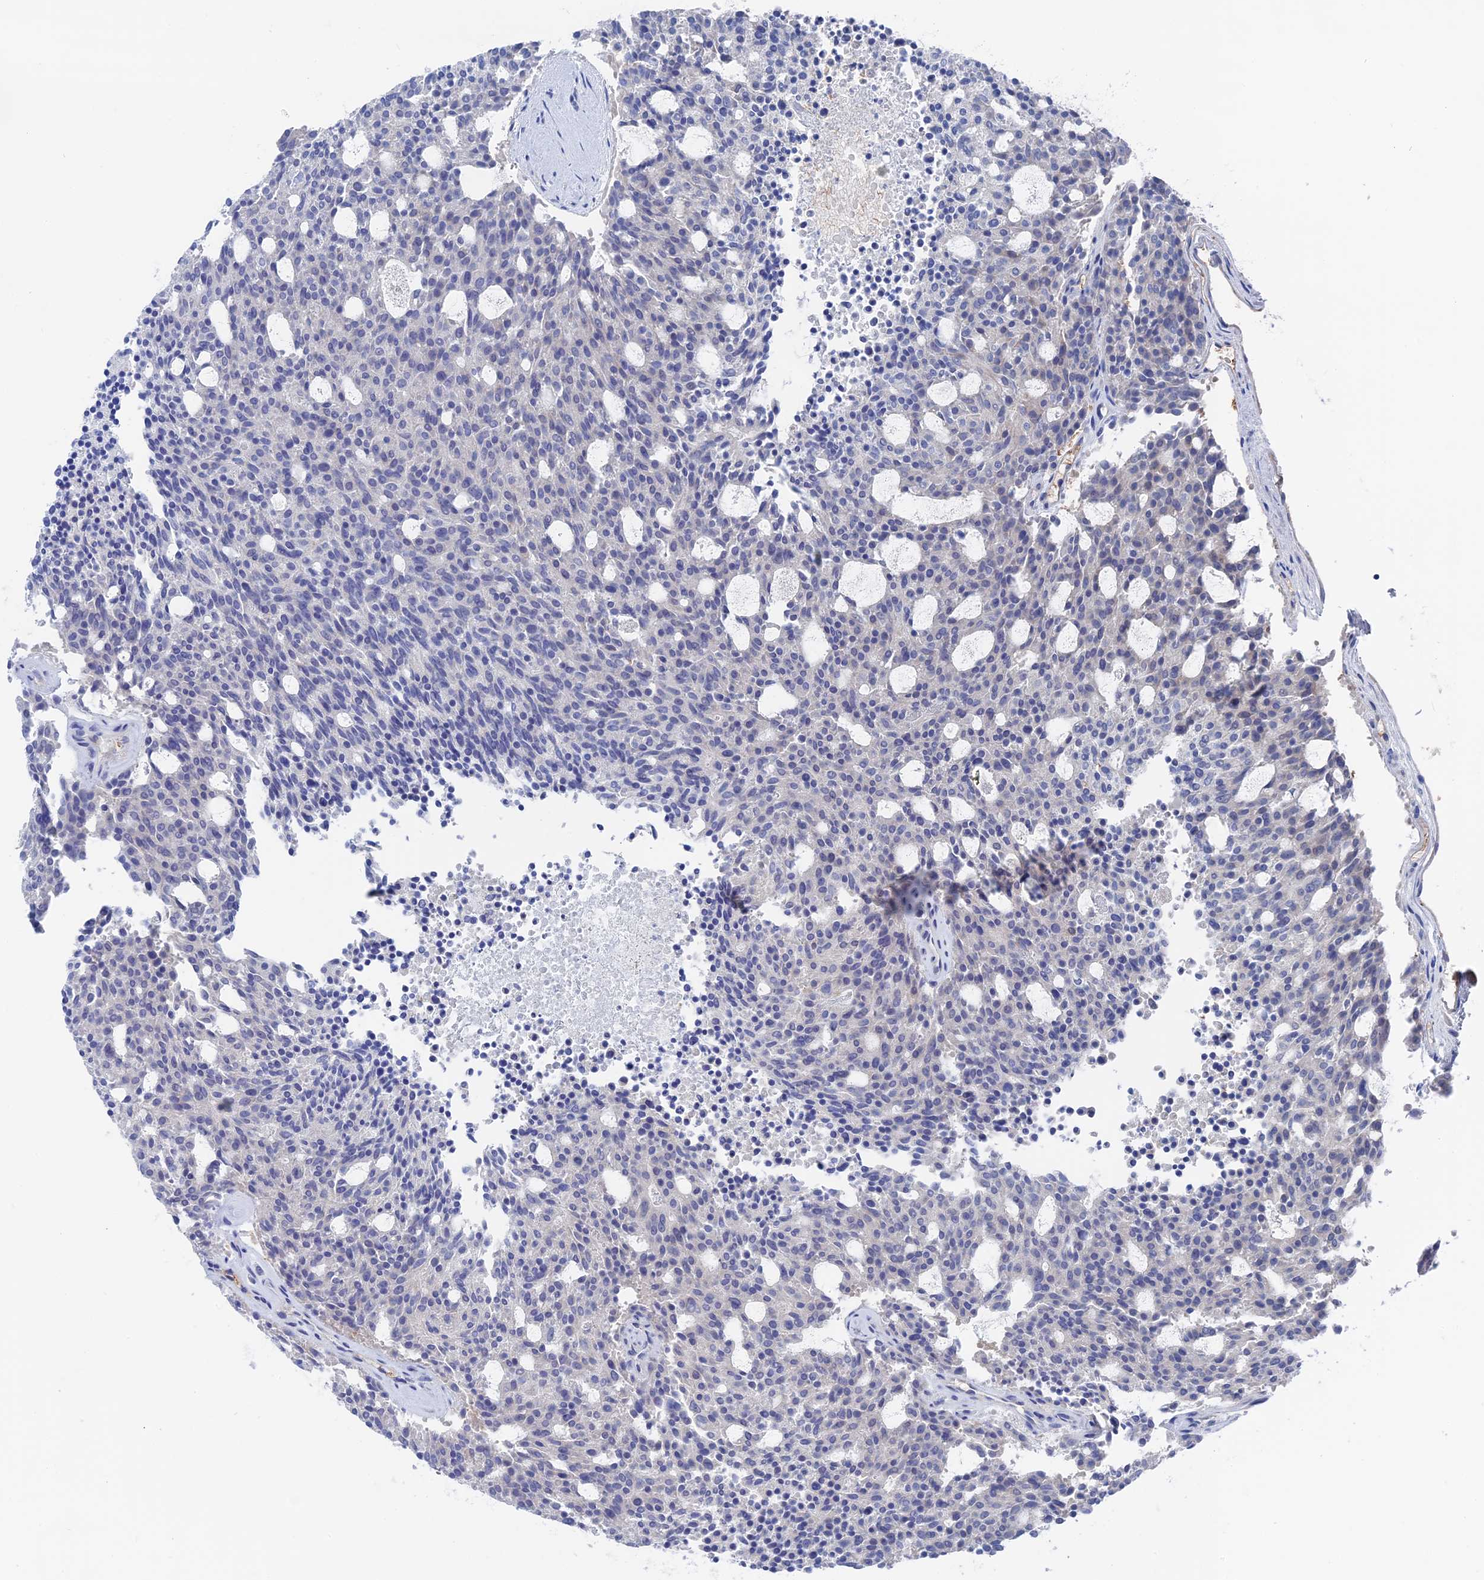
{"staining": {"intensity": "negative", "quantity": "none", "location": "none"}, "tissue": "carcinoid", "cell_type": "Tumor cells", "image_type": "cancer", "snomed": [{"axis": "morphology", "description": "Carcinoid, malignant, NOS"}, {"axis": "topography", "description": "Pancreas"}], "caption": "This is a micrograph of immunohistochemistry (IHC) staining of carcinoid, which shows no expression in tumor cells. (IHC, brightfield microscopy, high magnification).", "gene": "MTHFSD", "patient": {"sex": "female", "age": 54}}